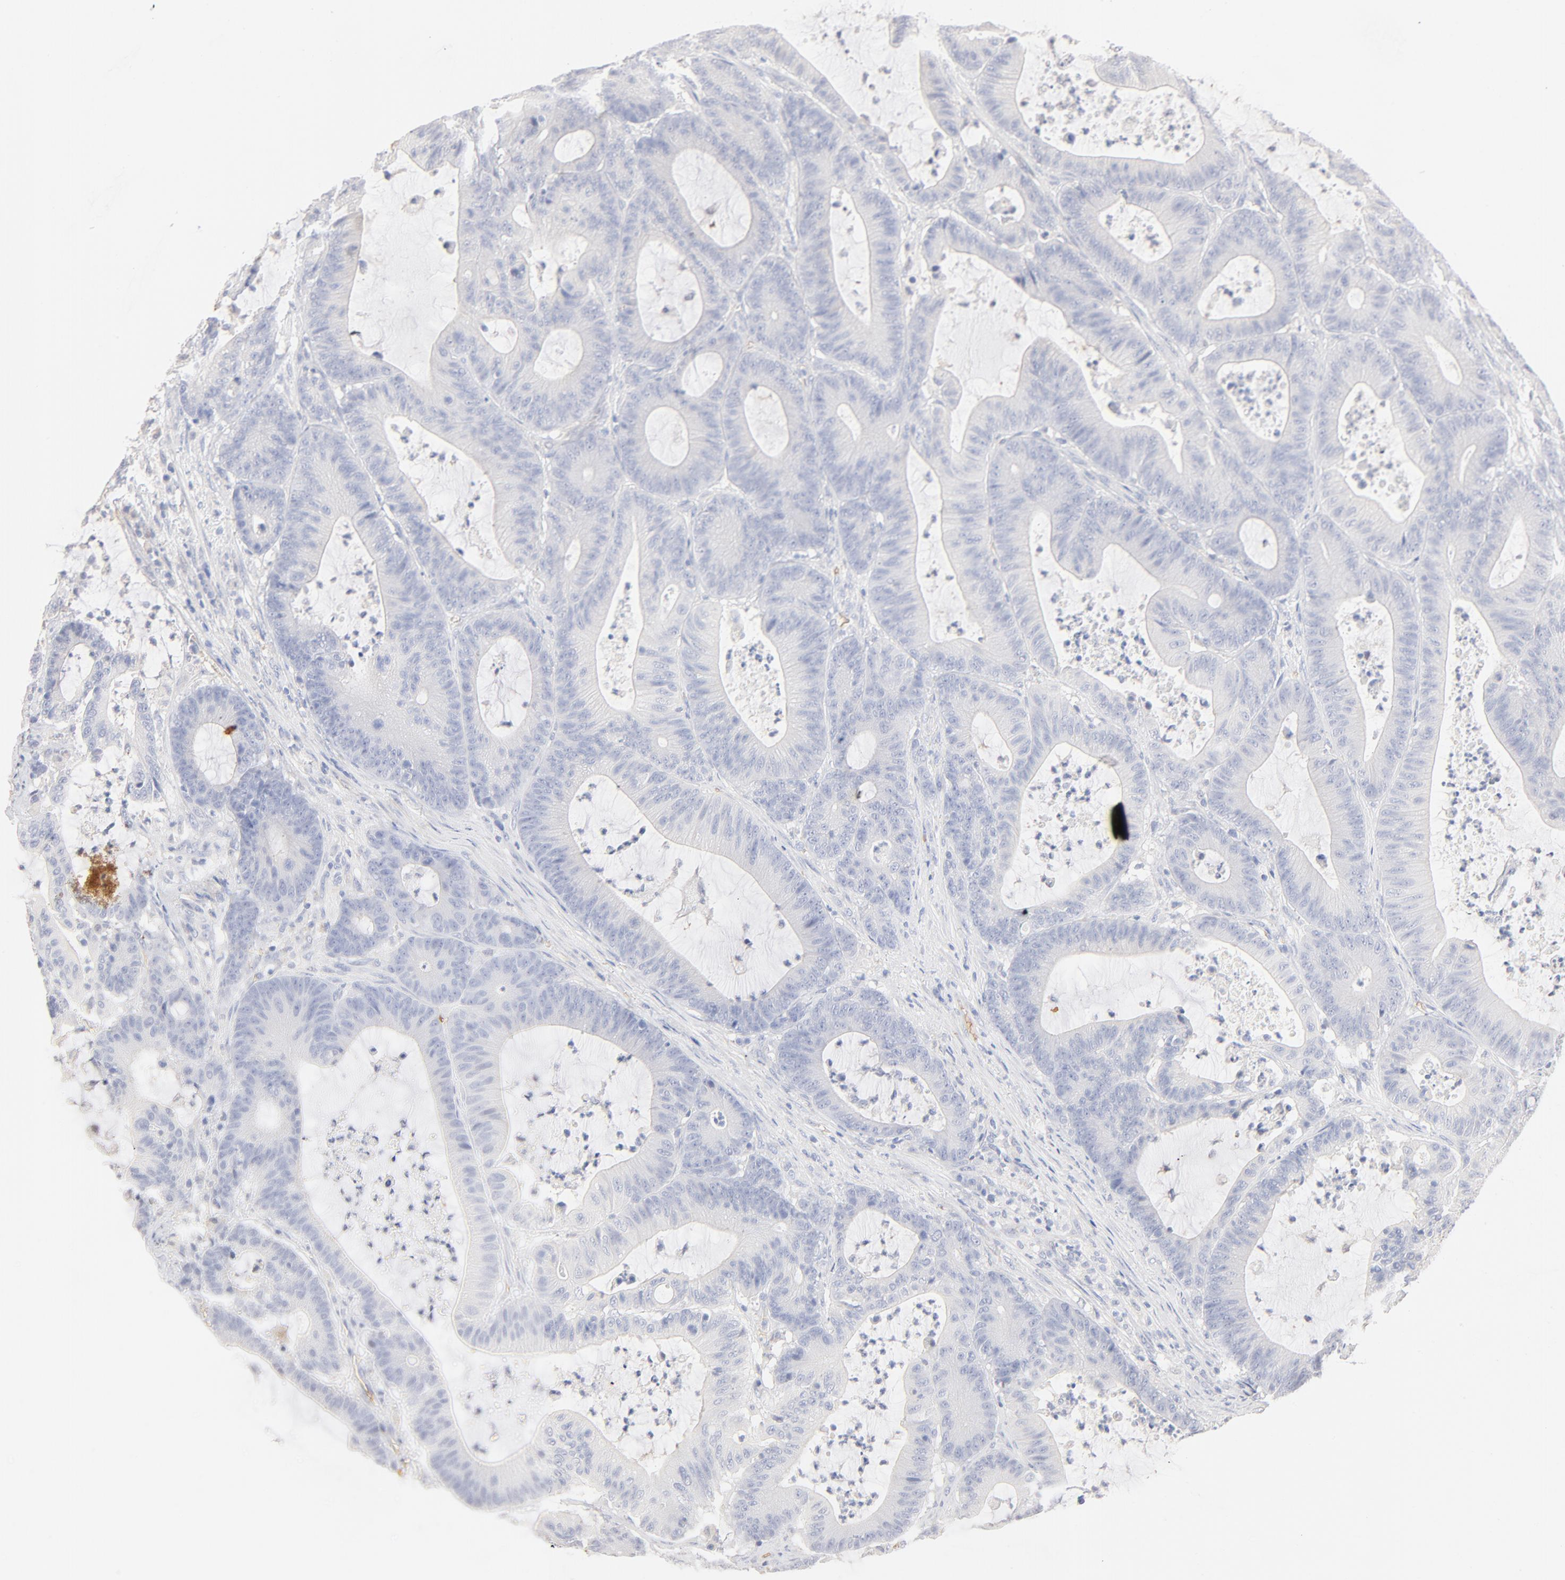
{"staining": {"intensity": "negative", "quantity": "none", "location": "none"}, "tissue": "colorectal cancer", "cell_type": "Tumor cells", "image_type": "cancer", "snomed": [{"axis": "morphology", "description": "Adenocarcinoma, NOS"}, {"axis": "topography", "description": "Colon"}], "caption": "Tumor cells are negative for protein expression in human colorectal adenocarcinoma.", "gene": "SPTB", "patient": {"sex": "female", "age": 84}}